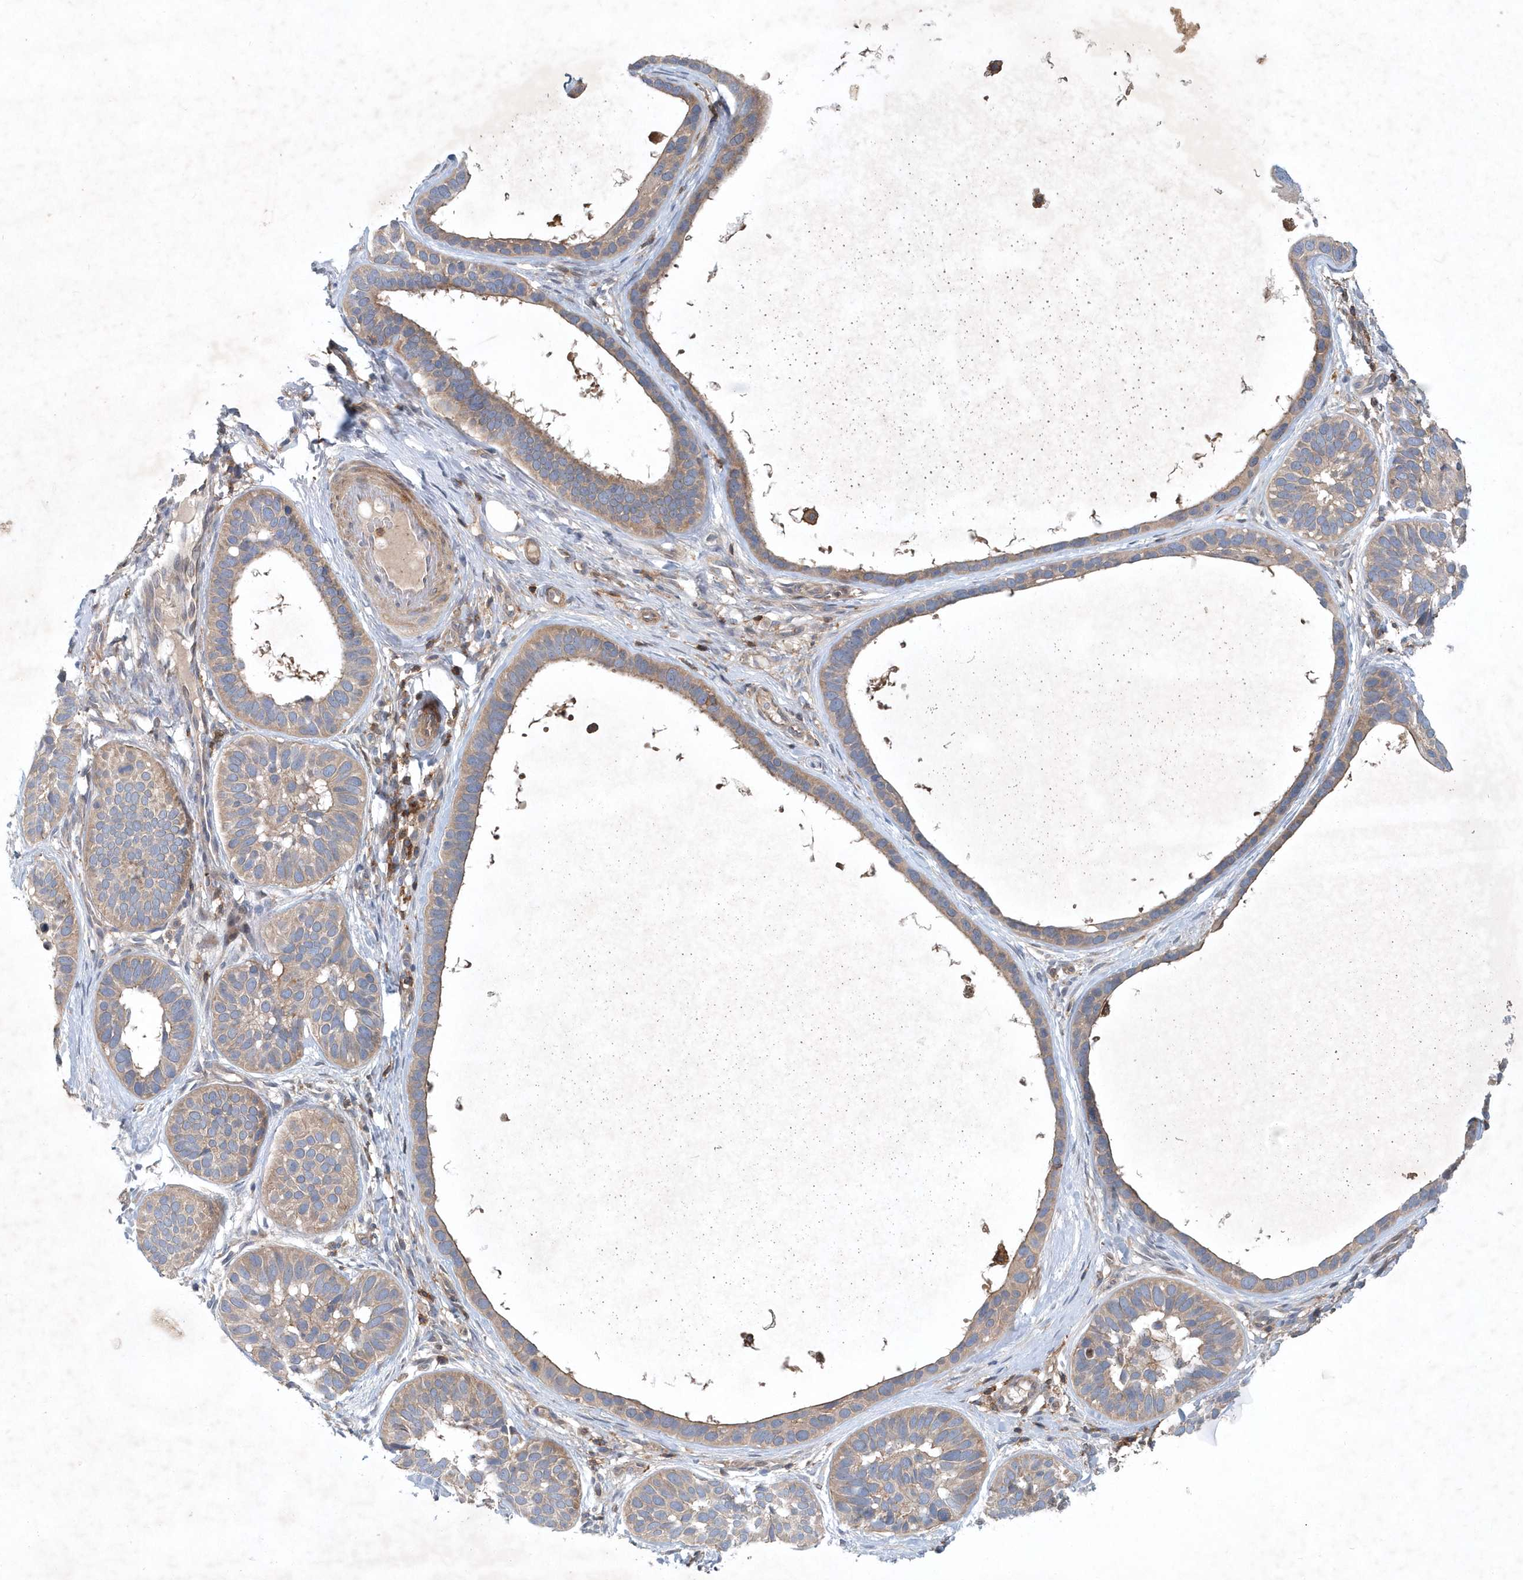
{"staining": {"intensity": "weak", "quantity": "25%-75%", "location": "cytoplasmic/membranous"}, "tissue": "skin cancer", "cell_type": "Tumor cells", "image_type": "cancer", "snomed": [{"axis": "morphology", "description": "Basal cell carcinoma"}, {"axis": "topography", "description": "Skin"}], "caption": "An immunohistochemistry (IHC) photomicrograph of neoplastic tissue is shown. Protein staining in brown labels weak cytoplasmic/membranous positivity in skin cancer within tumor cells. Immunohistochemistry (ihc) stains the protein of interest in brown and the nuclei are stained blue.", "gene": "P2RY10", "patient": {"sex": "male", "age": 62}}